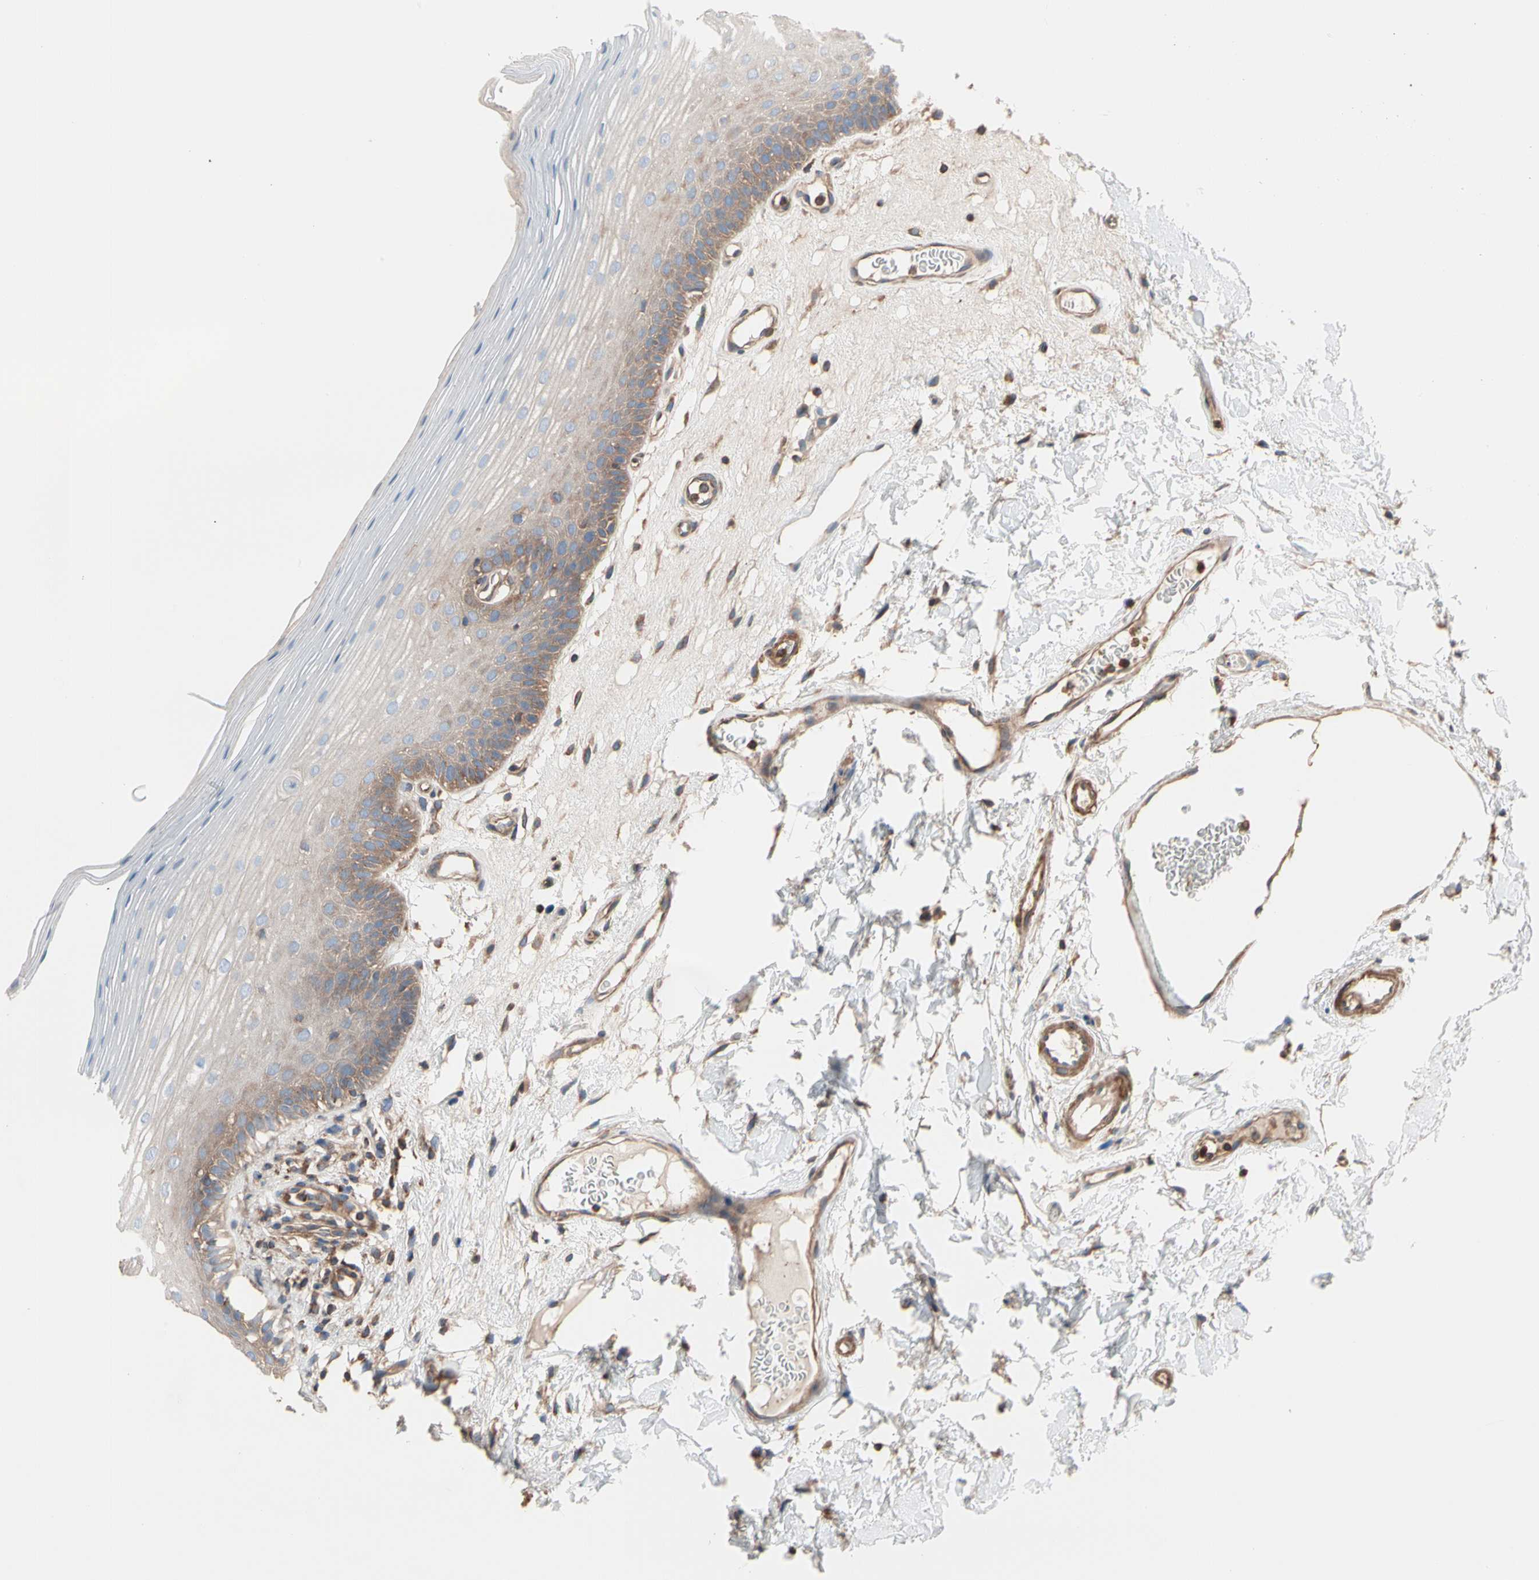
{"staining": {"intensity": "moderate", "quantity": "<25%", "location": "cytoplasmic/membranous"}, "tissue": "oral mucosa", "cell_type": "Squamous epithelial cells", "image_type": "normal", "snomed": [{"axis": "morphology", "description": "Normal tissue, NOS"}, {"axis": "morphology", "description": "Squamous cell carcinoma, NOS"}, {"axis": "topography", "description": "Skeletal muscle"}, {"axis": "topography", "description": "Oral tissue"}], "caption": "Protein expression analysis of normal human oral mucosa reveals moderate cytoplasmic/membranous expression in about <25% of squamous epithelial cells. Ihc stains the protein of interest in brown and the nuclei are stained blue.", "gene": "ROCK1", "patient": {"sex": "male", "age": 71}}